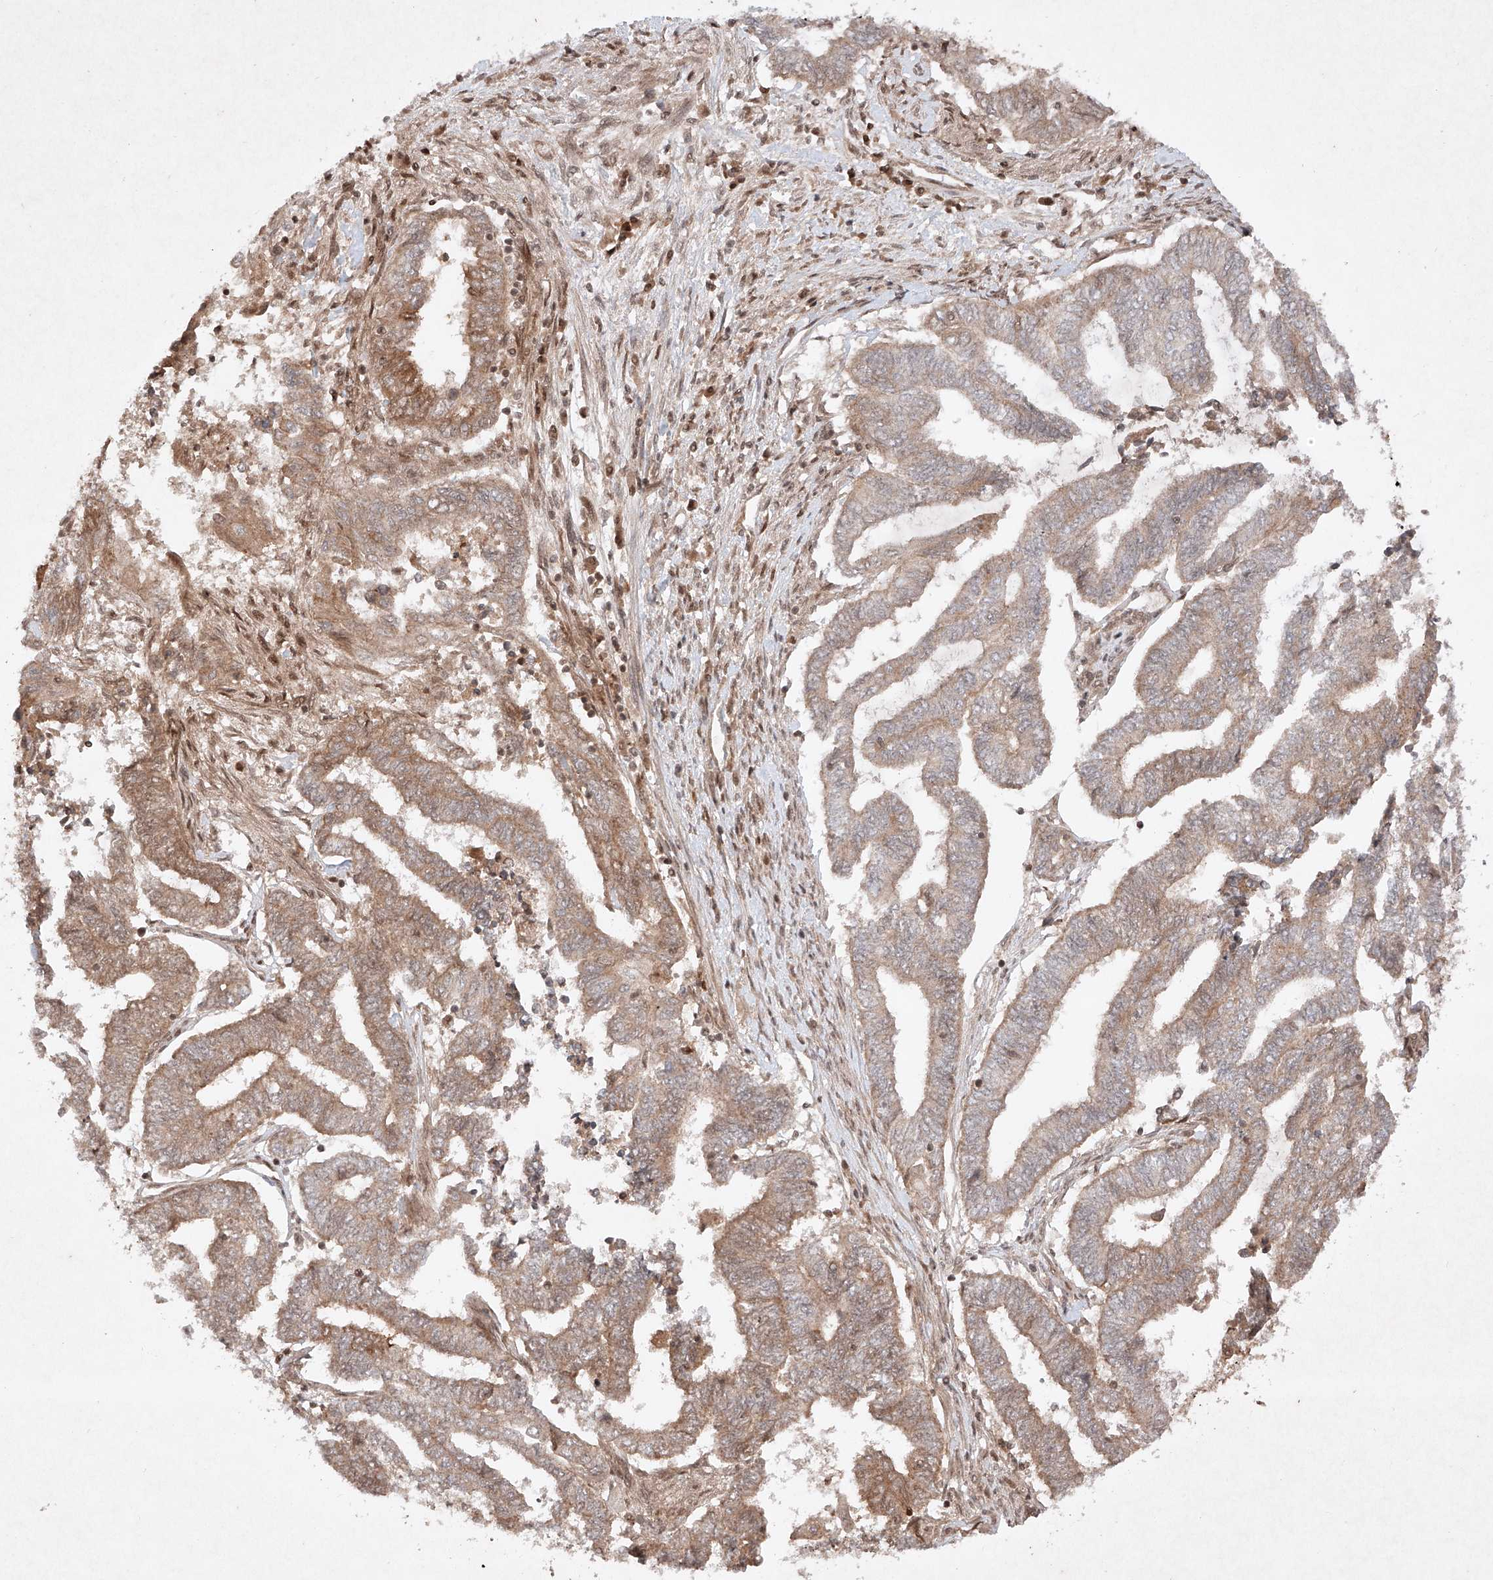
{"staining": {"intensity": "weak", "quantity": ">75%", "location": "cytoplasmic/membranous"}, "tissue": "endometrial cancer", "cell_type": "Tumor cells", "image_type": "cancer", "snomed": [{"axis": "morphology", "description": "Adenocarcinoma, NOS"}, {"axis": "topography", "description": "Uterus"}, {"axis": "topography", "description": "Endometrium"}], "caption": "The micrograph demonstrates staining of endometrial adenocarcinoma, revealing weak cytoplasmic/membranous protein expression (brown color) within tumor cells.", "gene": "RNF31", "patient": {"sex": "female", "age": 70}}